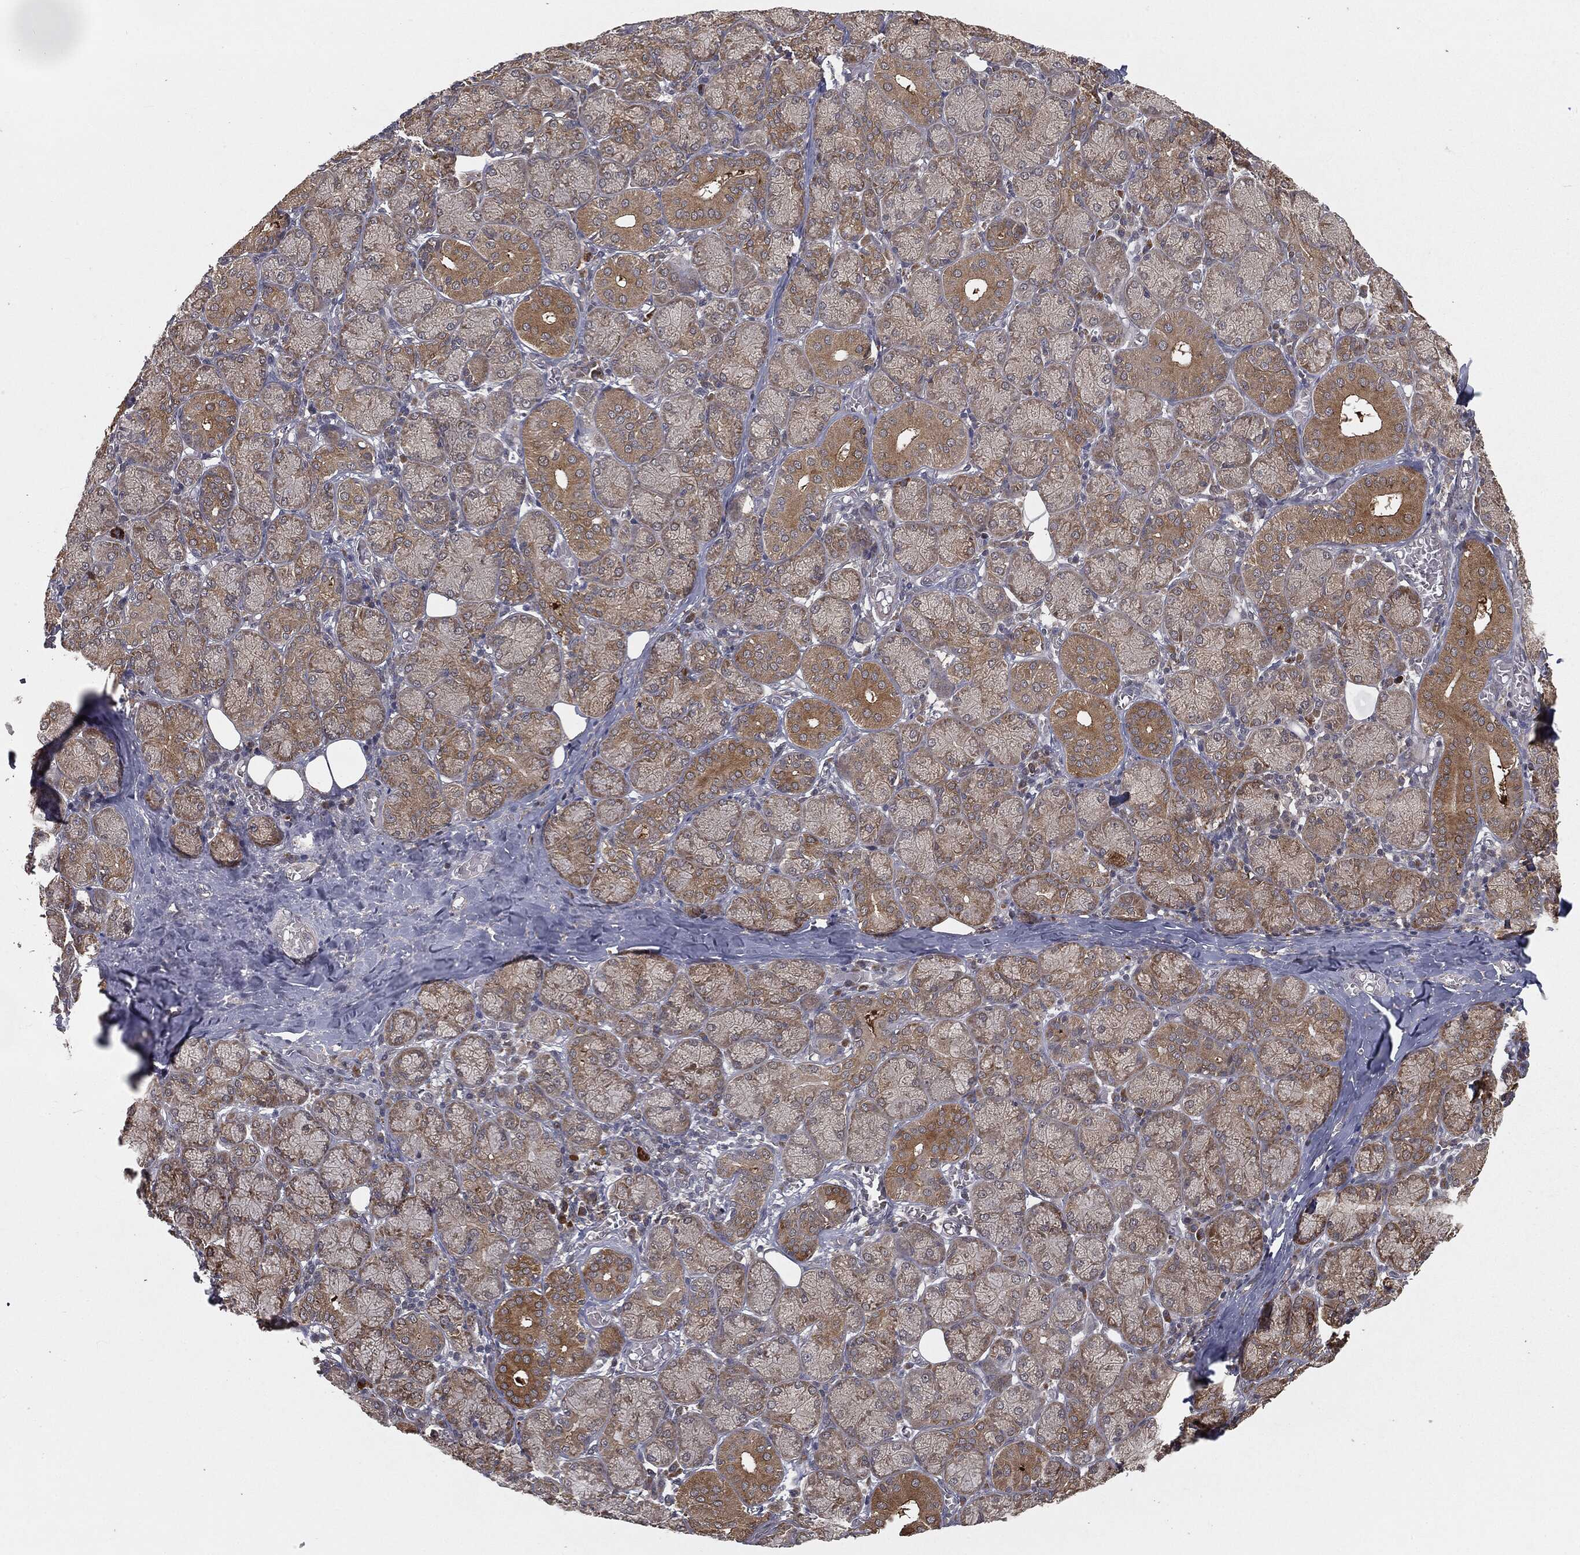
{"staining": {"intensity": "moderate", "quantity": "<25%", "location": "cytoplasmic/membranous"}, "tissue": "salivary gland", "cell_type": "Glandular cells", "image_type": "normal", "snomed": [{"axis": "morphology", "description": "Normal tissue, NOS"}, {"axis": "topography", "description": "Salivary gland"}, {"axis": "topography", "description": "Peripheral nerve tissue"}], "caption": "Immunohistochemical staining of benign salivary gland reveals <25% levels of moderate cytoplasmic/membranous protein staining in approximately <25% of glandular cells.", "gene": "FBXO7", "patient": {"sex": "female", "age": 24}}